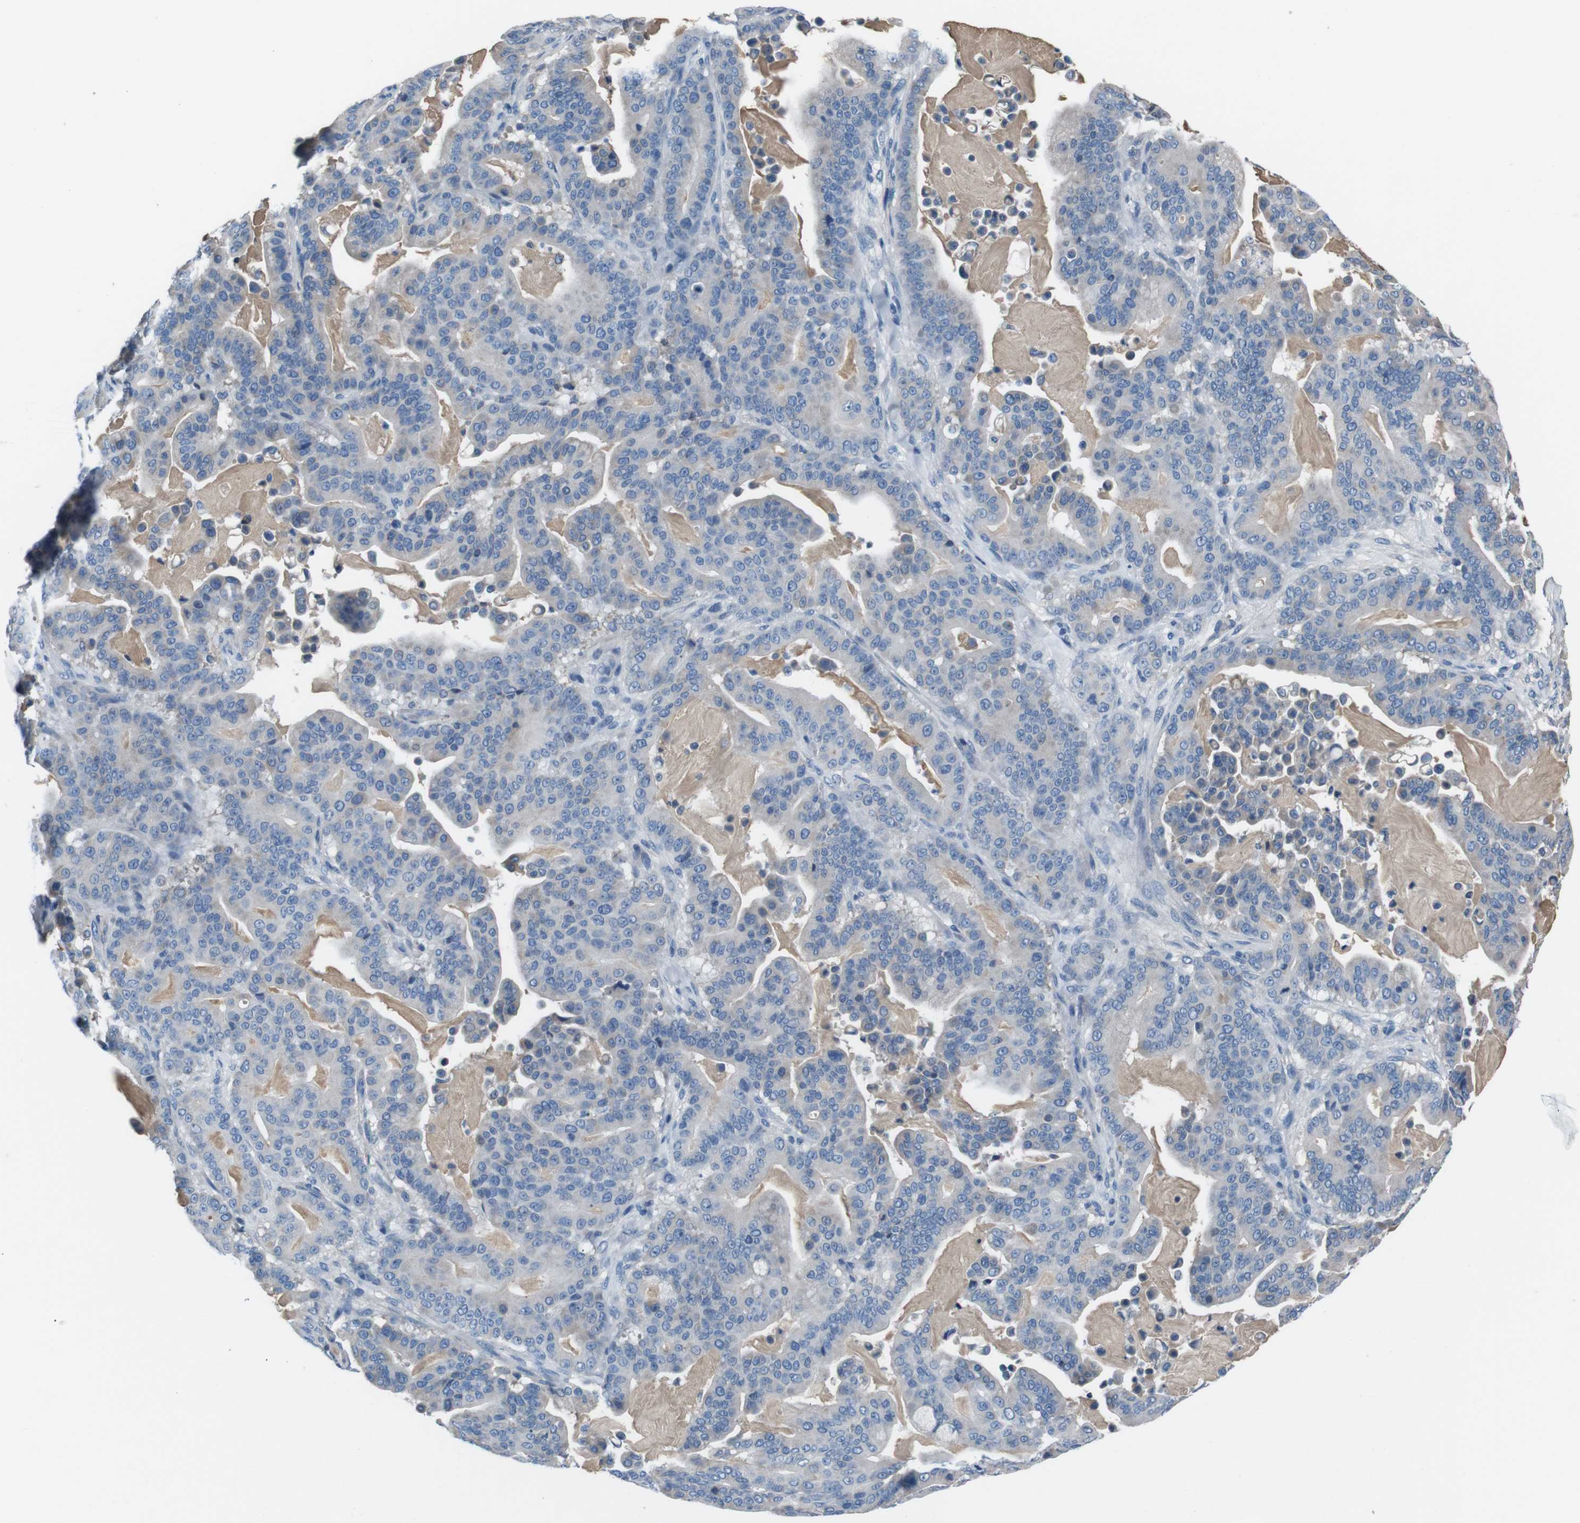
{"staining": {"intensity": "weak", "quantity": "<25%", "location": "cytoplasmic/membranous"}, "tissue": "pancreatic cancer", "cell_type": "Tumor cells", "image_type": "cancer", "snomed": [{"axis": "morphology", "description": "Adenocarcinoma, NOS"}, {"axis": "topography", "description": "Pancreas"}], "caption": "Immunohistochemistry histopathology image of adenocarcinoma (pancreatic) stained for a protein (brown), which reveals no expression in tumor cells.", "gene": "LEP", "patient": {"sex": "male", "age": 63}}